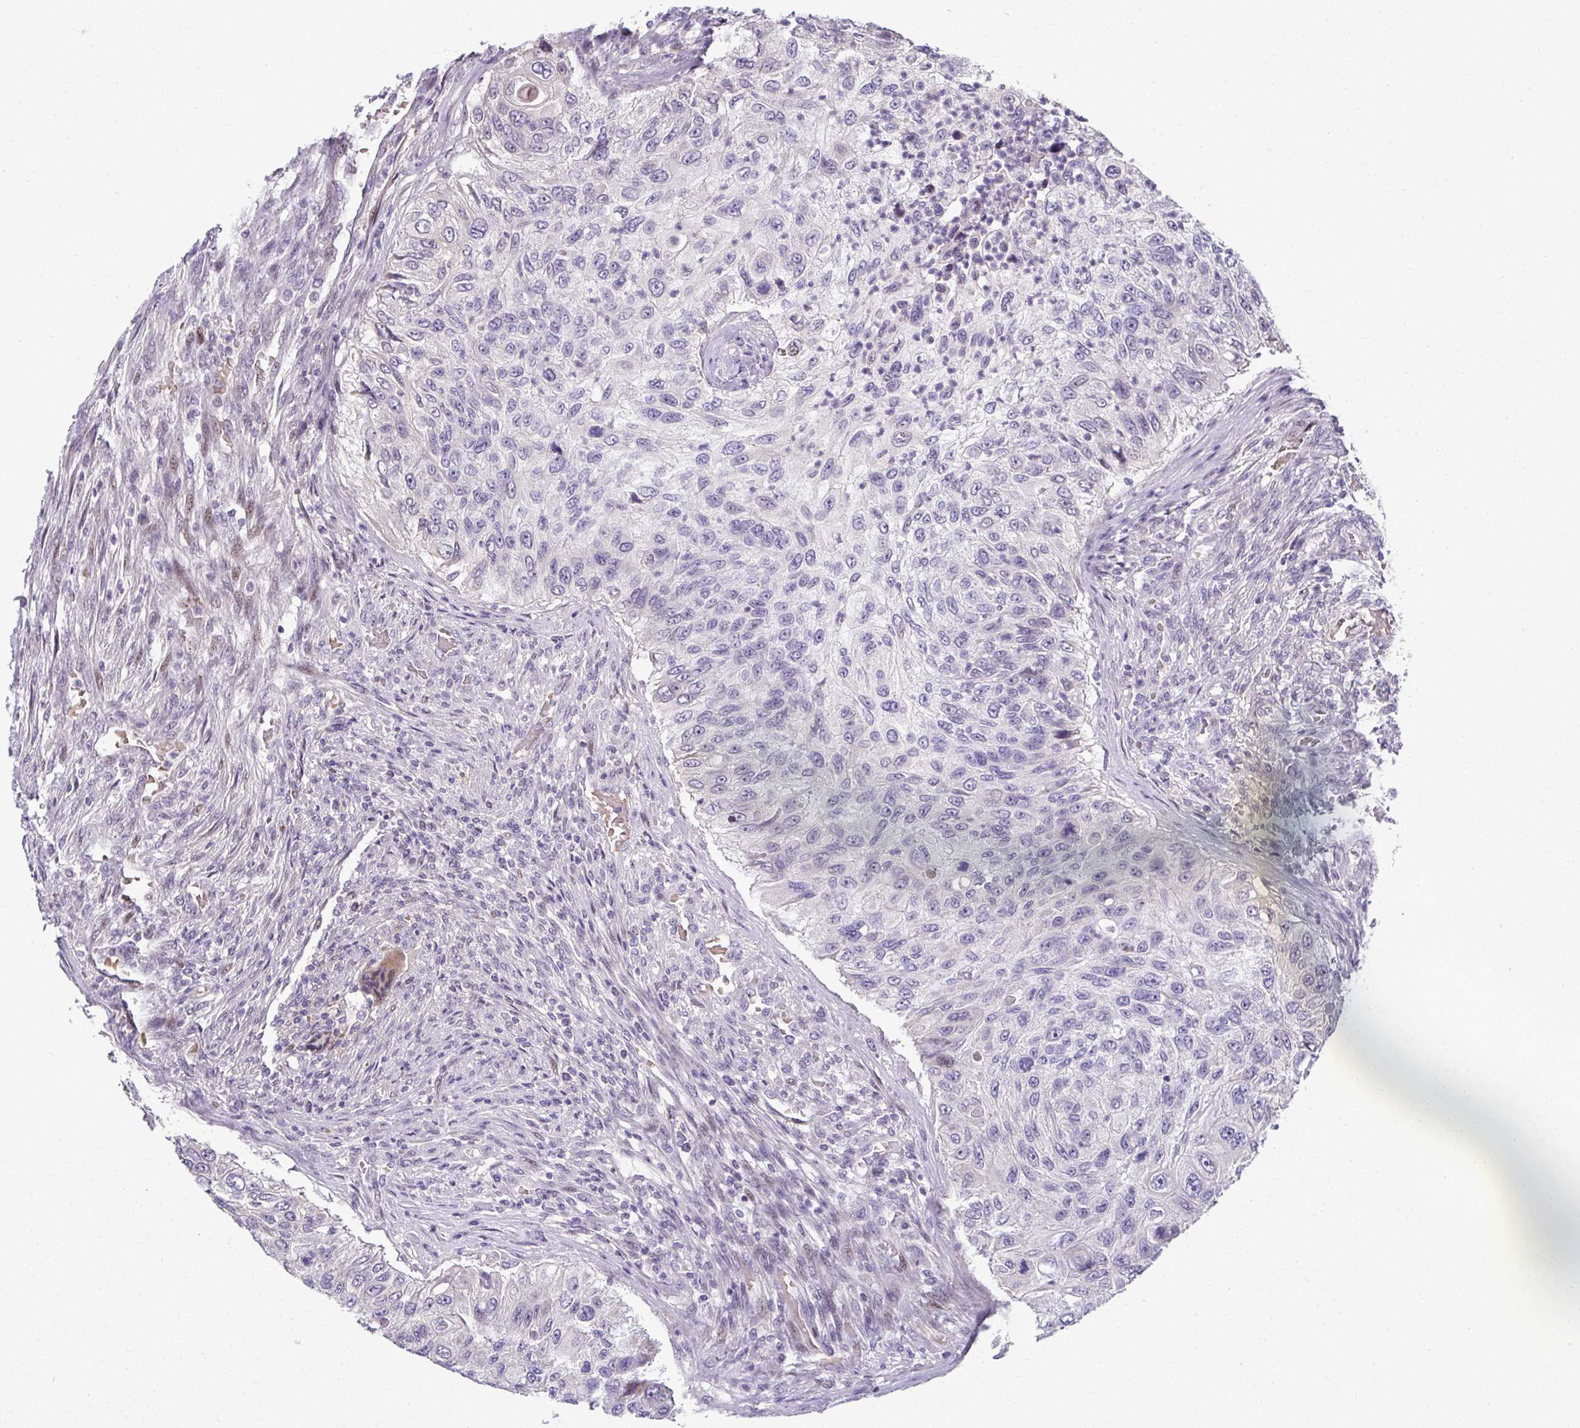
{"staining": {"intensity": "negative", "quantity": "none", "location": "none"}, "tissue": "urothelial cancer", "cell_type": "Tumor cells", "image_type": "cancer", "snomed": [{"axis": "morphology", "description": "Urothelial carcinoma, High grade"}, {"axis": "topography", "description": "Urinary bladder"}], "caption": "The histopathology image demonstrates no significant staining in tumor cells of urothelial cancer. (Stains: DAB (3,3'-diaminobenzidine) IHC with hematoxylin counter stain, Microscopy: brightfield microscopy at high magnification).", "gene": "ODF1", "patient": {"sex": "female", "age": 60}}